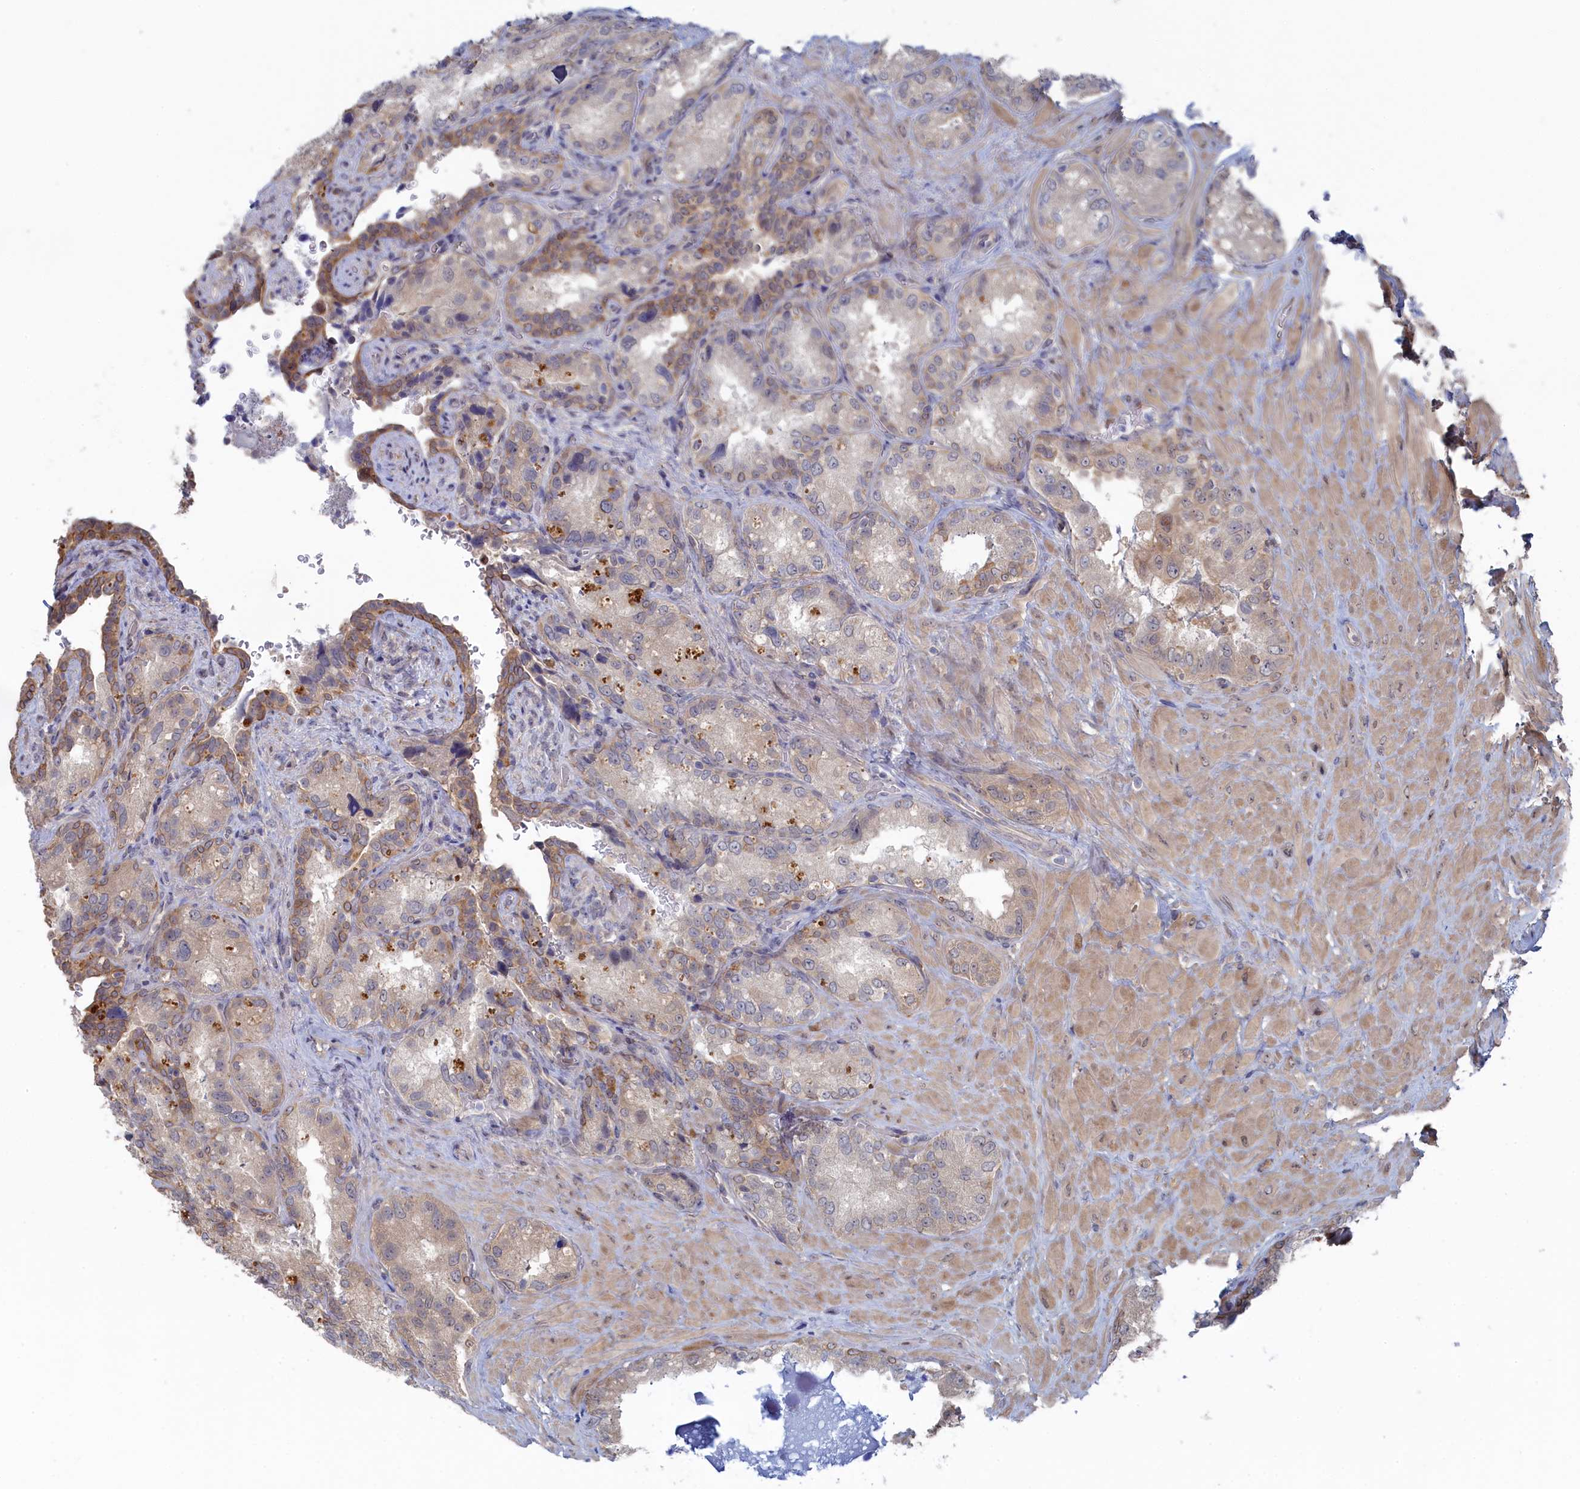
{"staining": {"intensity": "moderate", "quantity": "<25%", "location": "cytoplasmic/membranous"}, "tissue": "seminal vesicle", "cell_type": "Glandular cells", "image_type": "normal", "snomed": [{"axis": "morphology", "description": "Normal tissue, NOS"}, {"axis": "topography", "description": "Seminal veicle"}, {"axis": "topography", "description": "Peripheral nerve tissue"}], "caption": "About <25% of glandular cells in normal human seminal vesicle reveal moderate cytoplasmic/membranous protein positivity as visualized by brown immunohistochemical staining.", "gene": "IRGQ", "patient": {"sex": "male", "age": 67}}